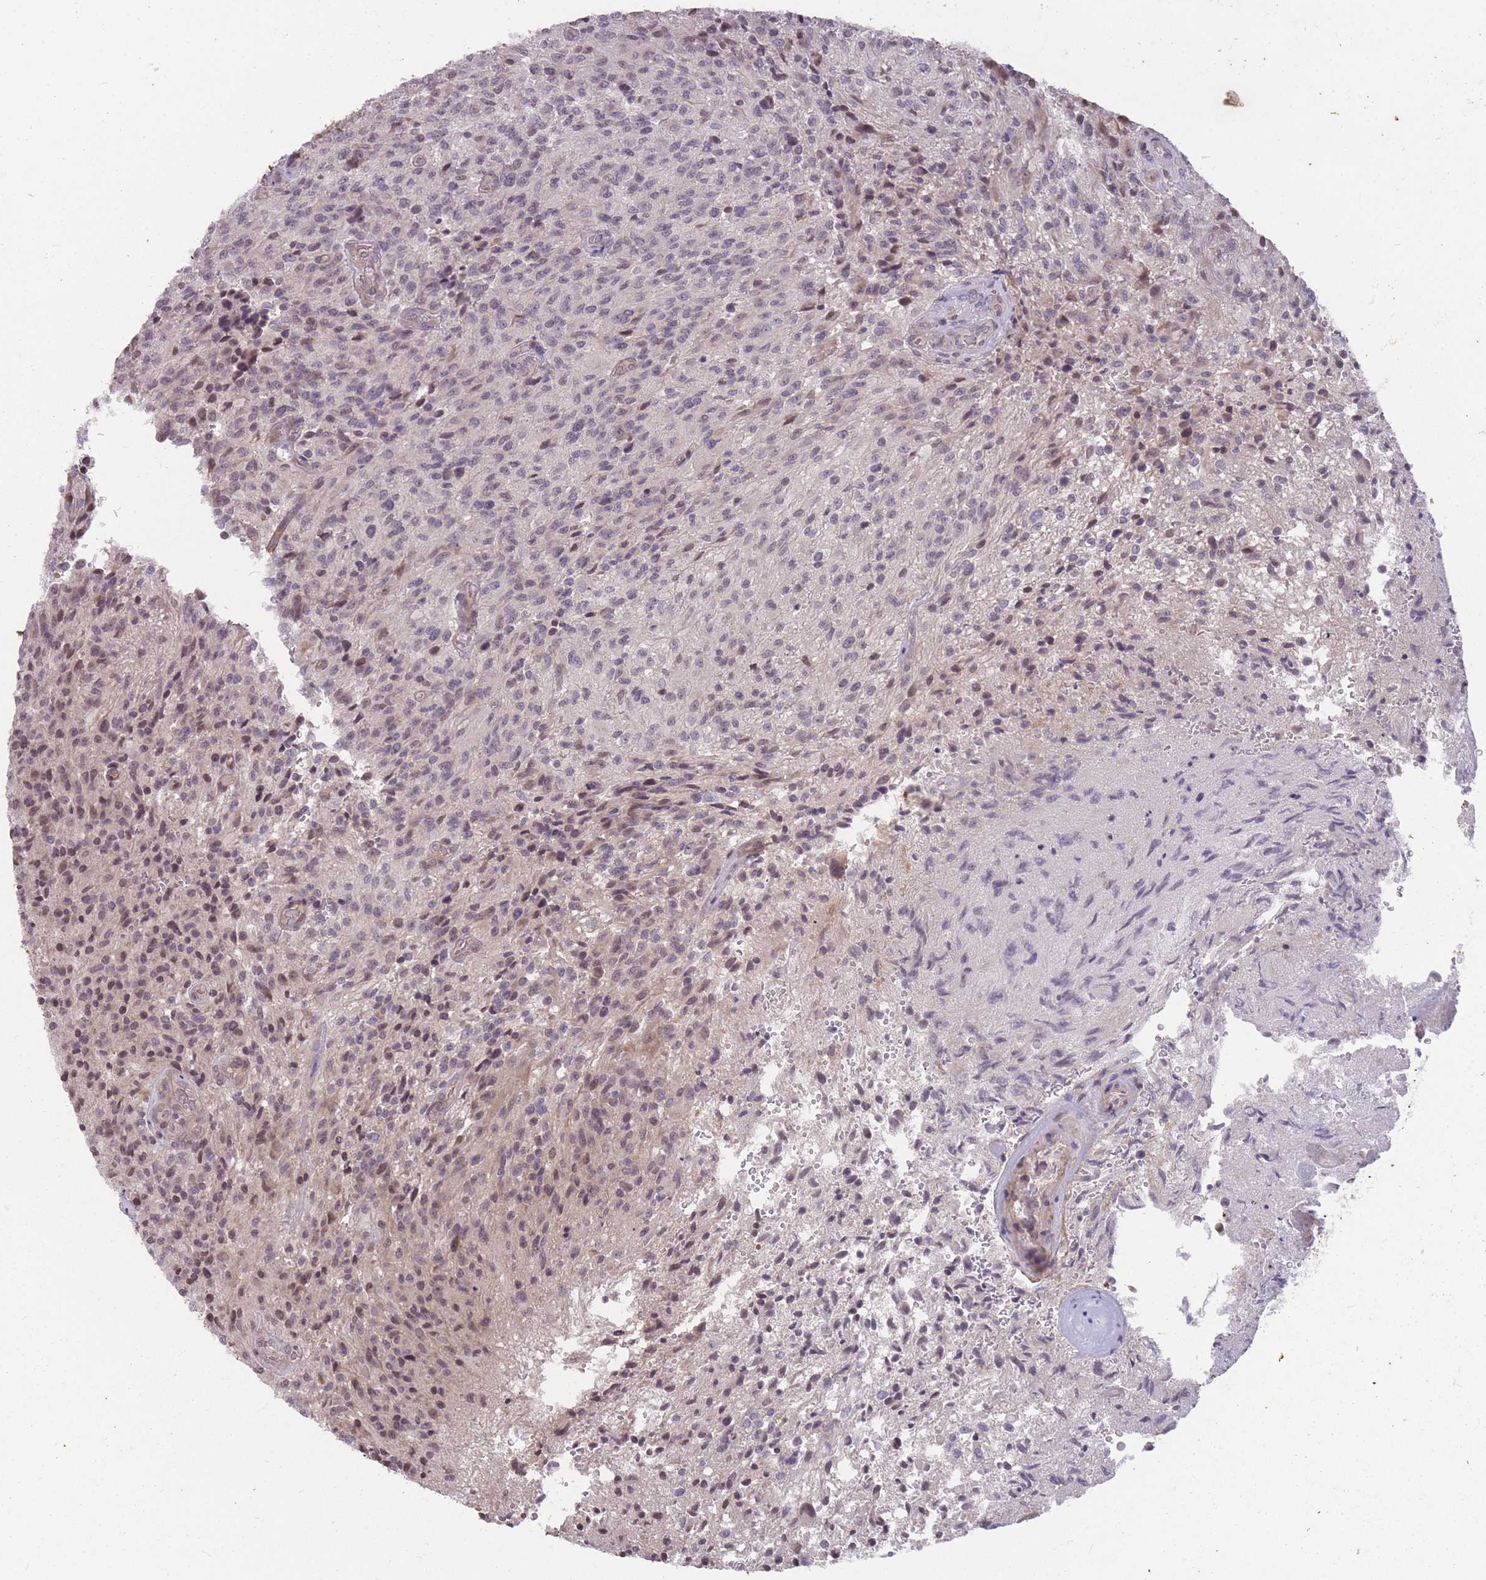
{"staining": {"intensity": "weak", "quantity": "25%-75%", "location": "nuclear"}, "tissue": "glioma", "cell_type": "Tumor cells", "image_type": "cancer", "snomed": [{"axis": "morphology", "description": "Normal tissue, NOS"}, {"axis": "morphology", "description": "Glioma, malignant, High grade"}, {"axis": "topography", "description": "Cerebral cortex"}], "caption": "Glioma was stained to show a protein in brown. There is low levels of weak nuclear expression in approximately 25%-75% of tumor cells.", "gene": "GGT5", "patient": {"sex": "male", "age": 56}}